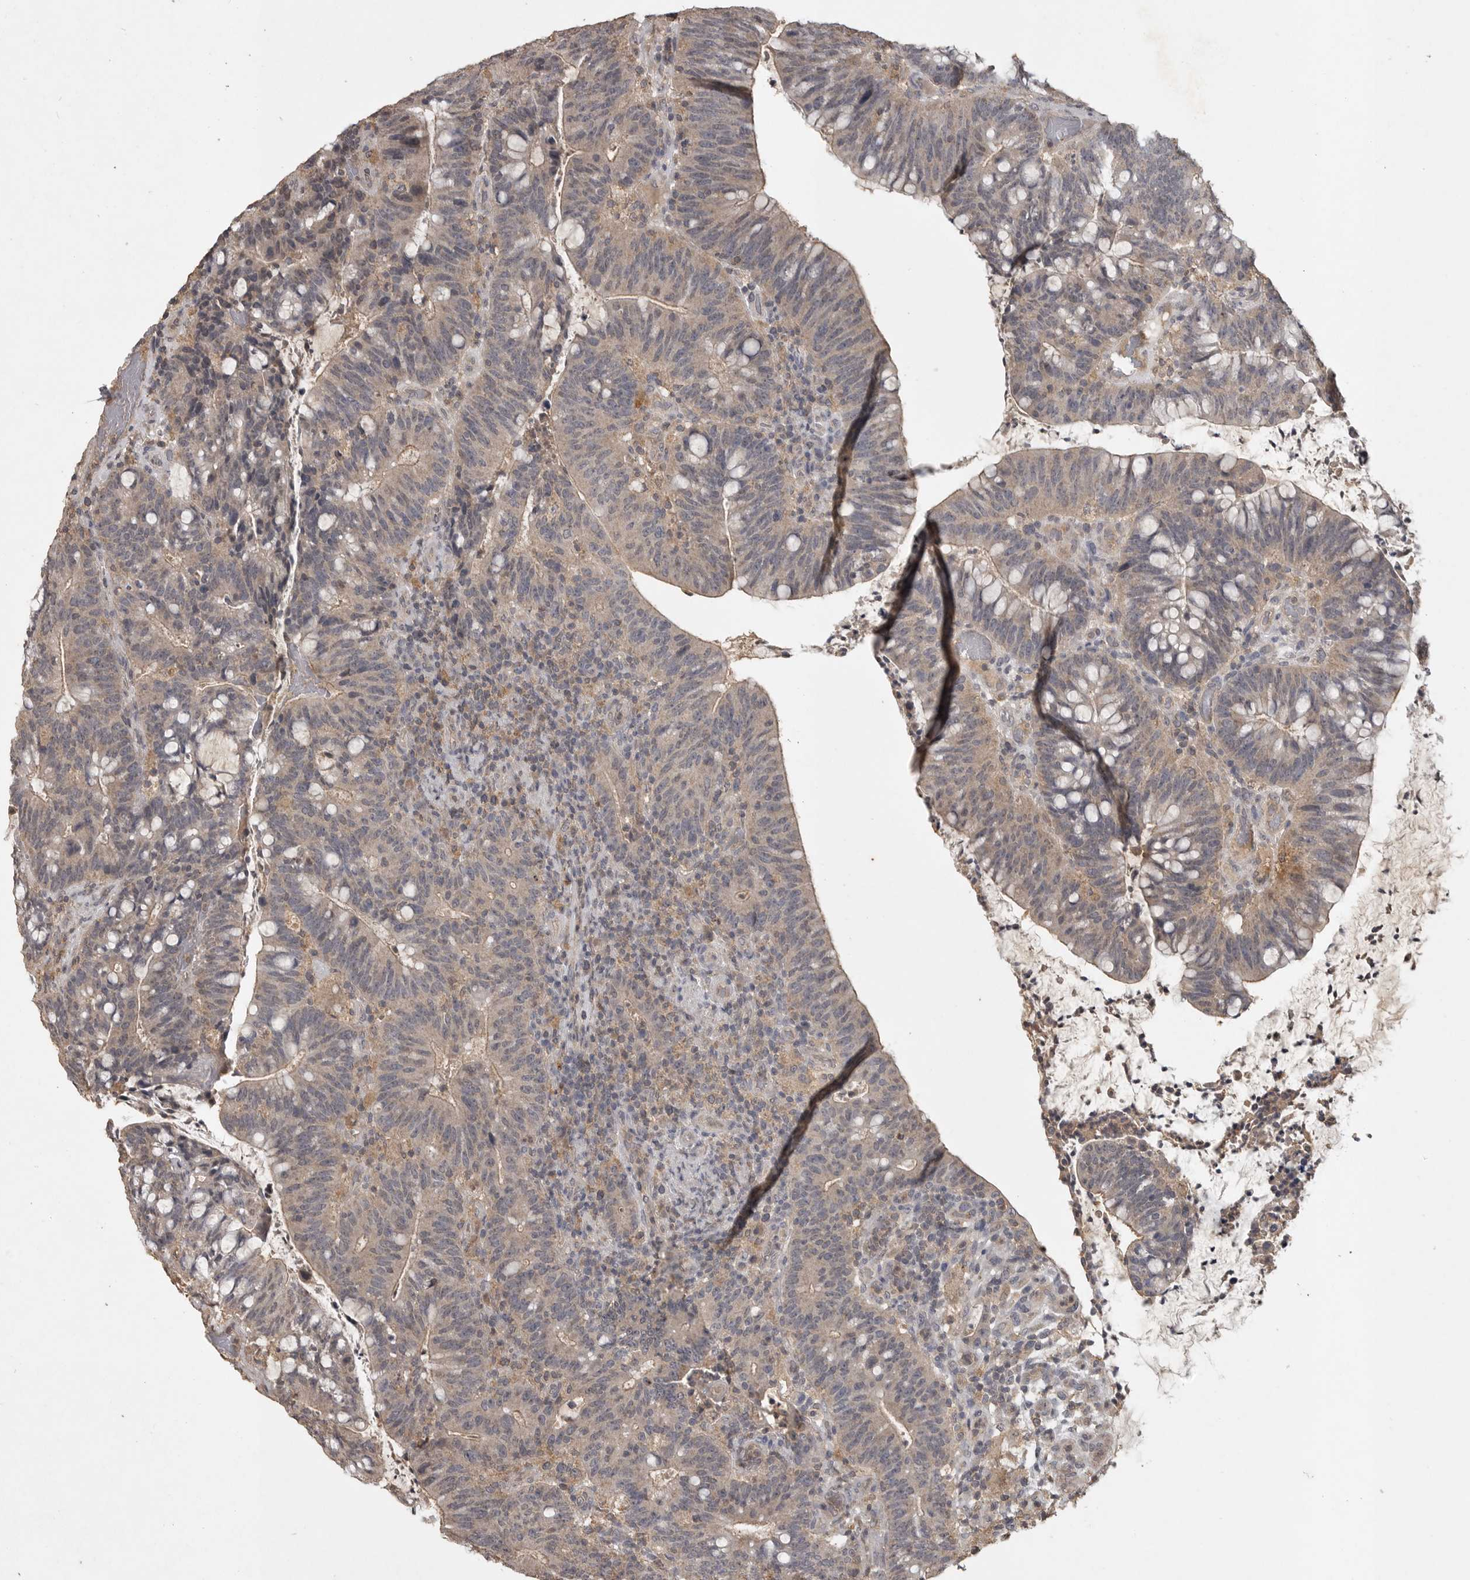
{"staining": {"intensity": "weak", "quantity": ">75%", "location": "cytoplasmic/membranous"}, "tissue": "colorectal cancer", "cell_type": "Tumor cells", "image_type": "cancer", "snomed": [{"axis": "morphology", "description": "Adenocarcinoma, NOS"}, {"axis": "topography", "description": "Colon"}], "caption": "Immunohistochemistry (DAB (3,3'-diaminobenzidine)) staining of colorectal adenocarcinoma demonstrates weak cytoplasmic/membranous protein positivity in approximately >75% of tumor cells. (DAB (3,3'-diaminobenzidine) = brown stain, brightfield microscopy at high magnification).", "gene": "ADAMTS4", "patient": {"sex": "female", "age": 66}}